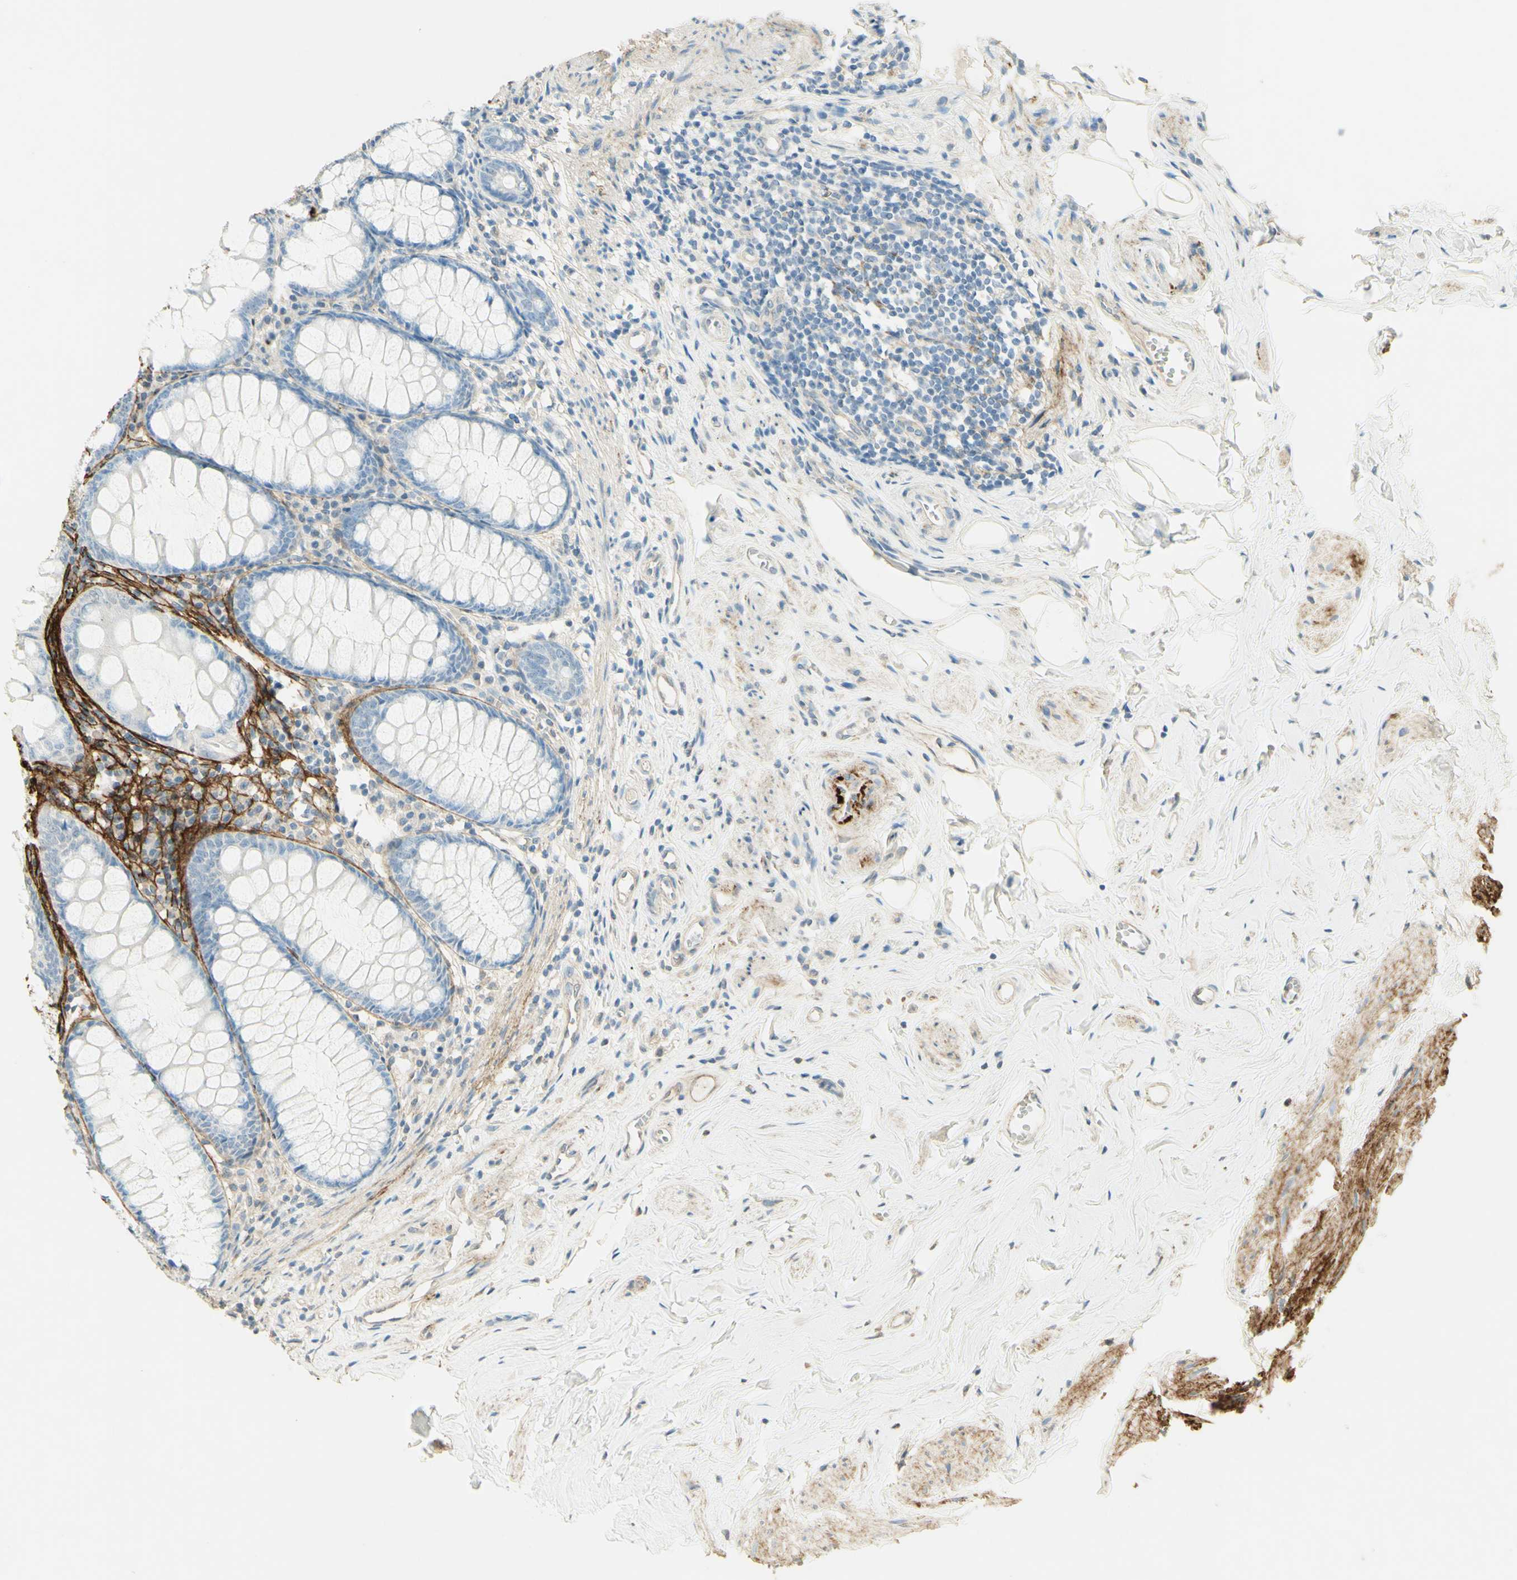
{"staining": {"intensity": "negative", "quantity": "none", "location": "none"}, "tissue": "appendix", "cell_type": "Glandular cells", "image_type": "normal", "snomed": [{"axis": "morphology", "description": "Normal tissue, NOS"}, {"axis": "topography", "description": "Appendix"}], "caption": "Image shows no protein staining in glandular cells of unremarkable appendix. The staining was performed using DAB to visualize the protein expression in brown, while the nuclei were stained in blue with hematoxylin (Magnification: 20x).", "gene": "TNN", "patient": {"sex": "female", "age": 77}}